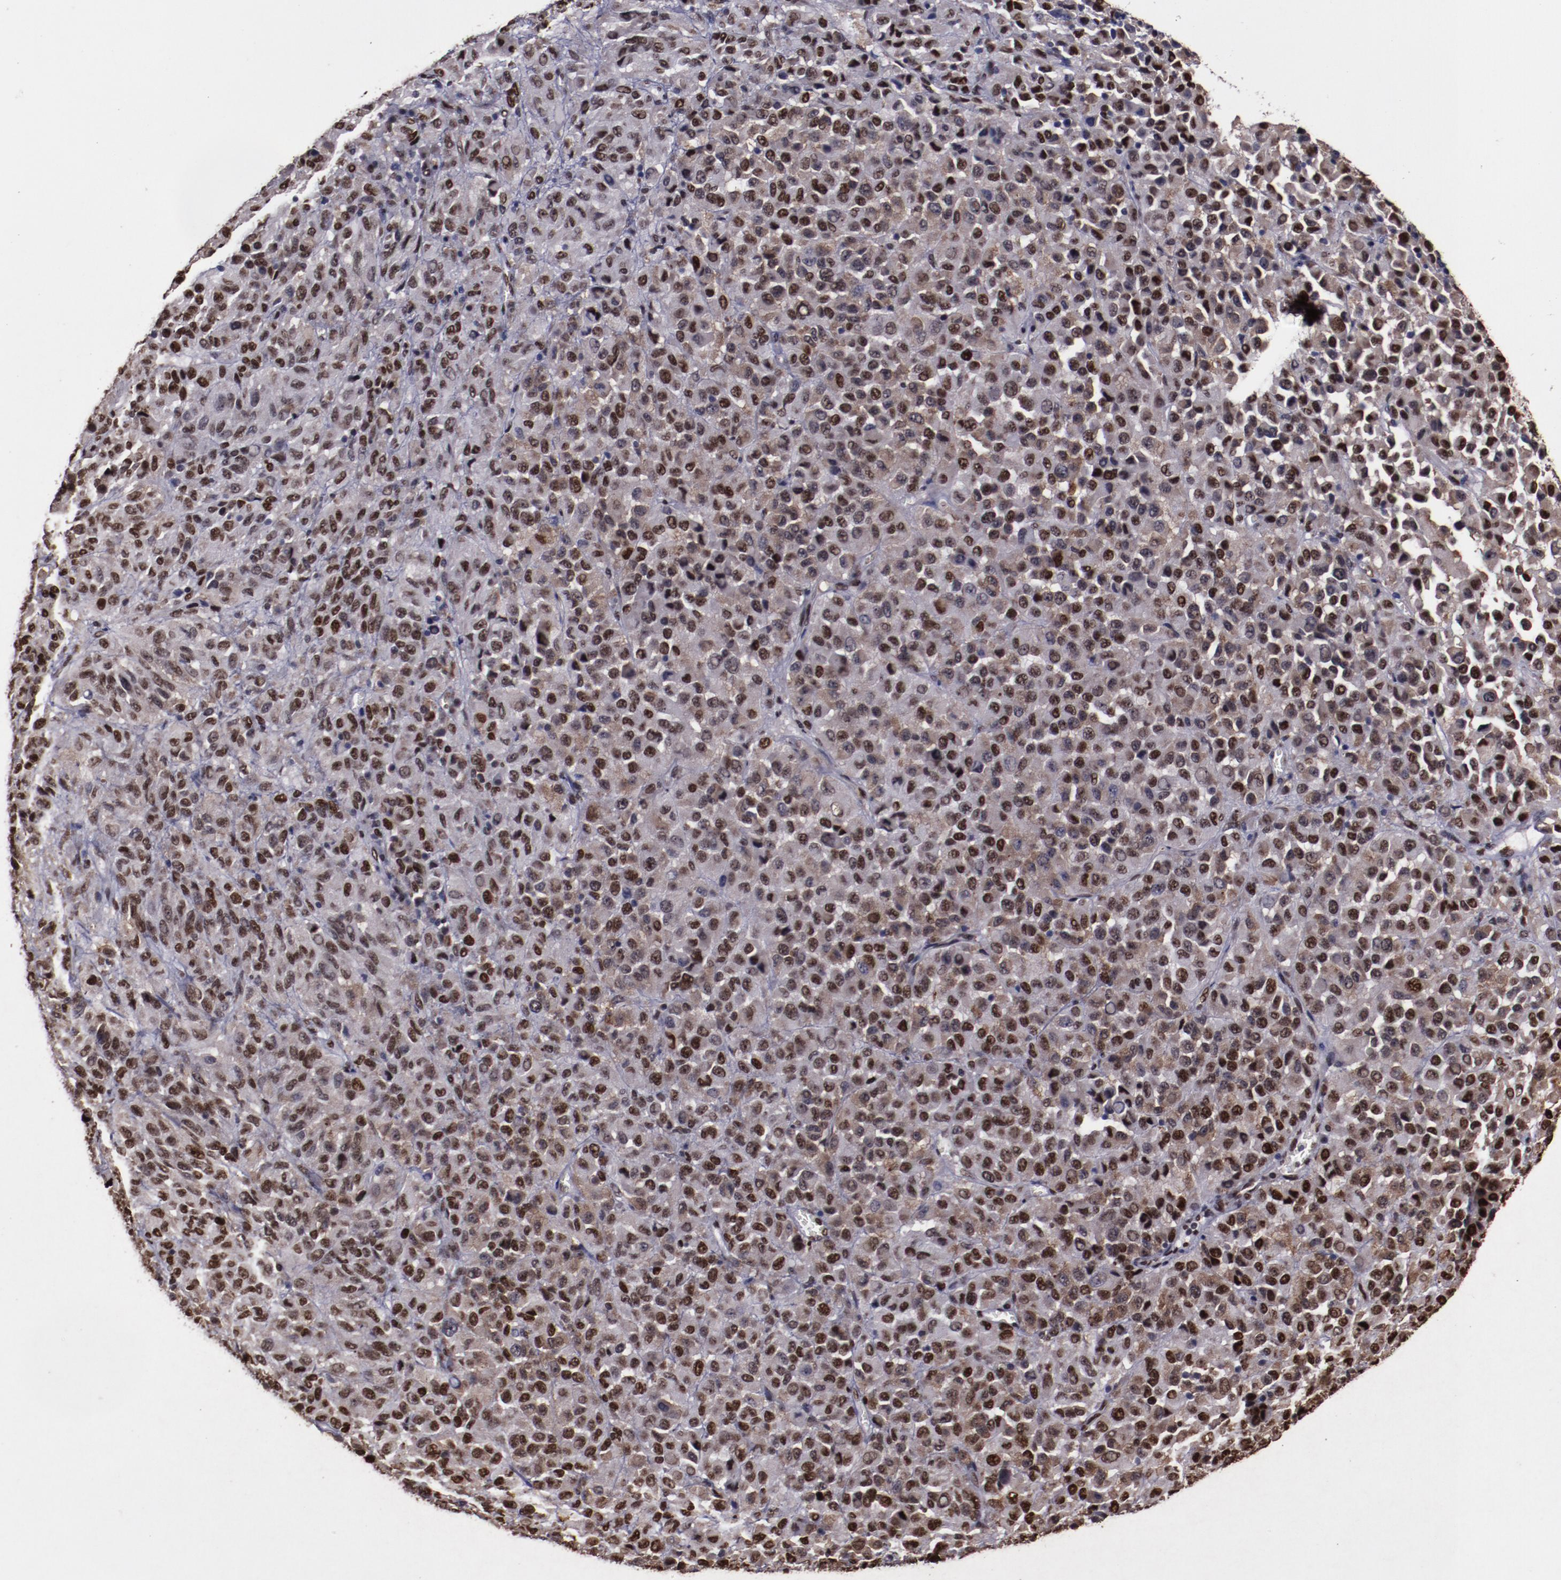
{"staining": {"intensity": "moderate", "quantity": ">75%", "location": "cytoplasmic/membranous,nuclear"}, "tissue": "melanoma", "cell_type": "Tumor cells", "image_type": "cancer", "snomed": [{"axis": "morphology", "description": "Malignant melanoma, Metastatic site"}, {"axis": "topography", "description": "Lung"}], "caption": "Moderate cytoplasmic/membranous and nuclear staining is seen in approximately >75% of tumor cells in malignant melanoma (metastatic site).", "gene": "APEX1", "patient": {"sex": "male", "age": 64}}